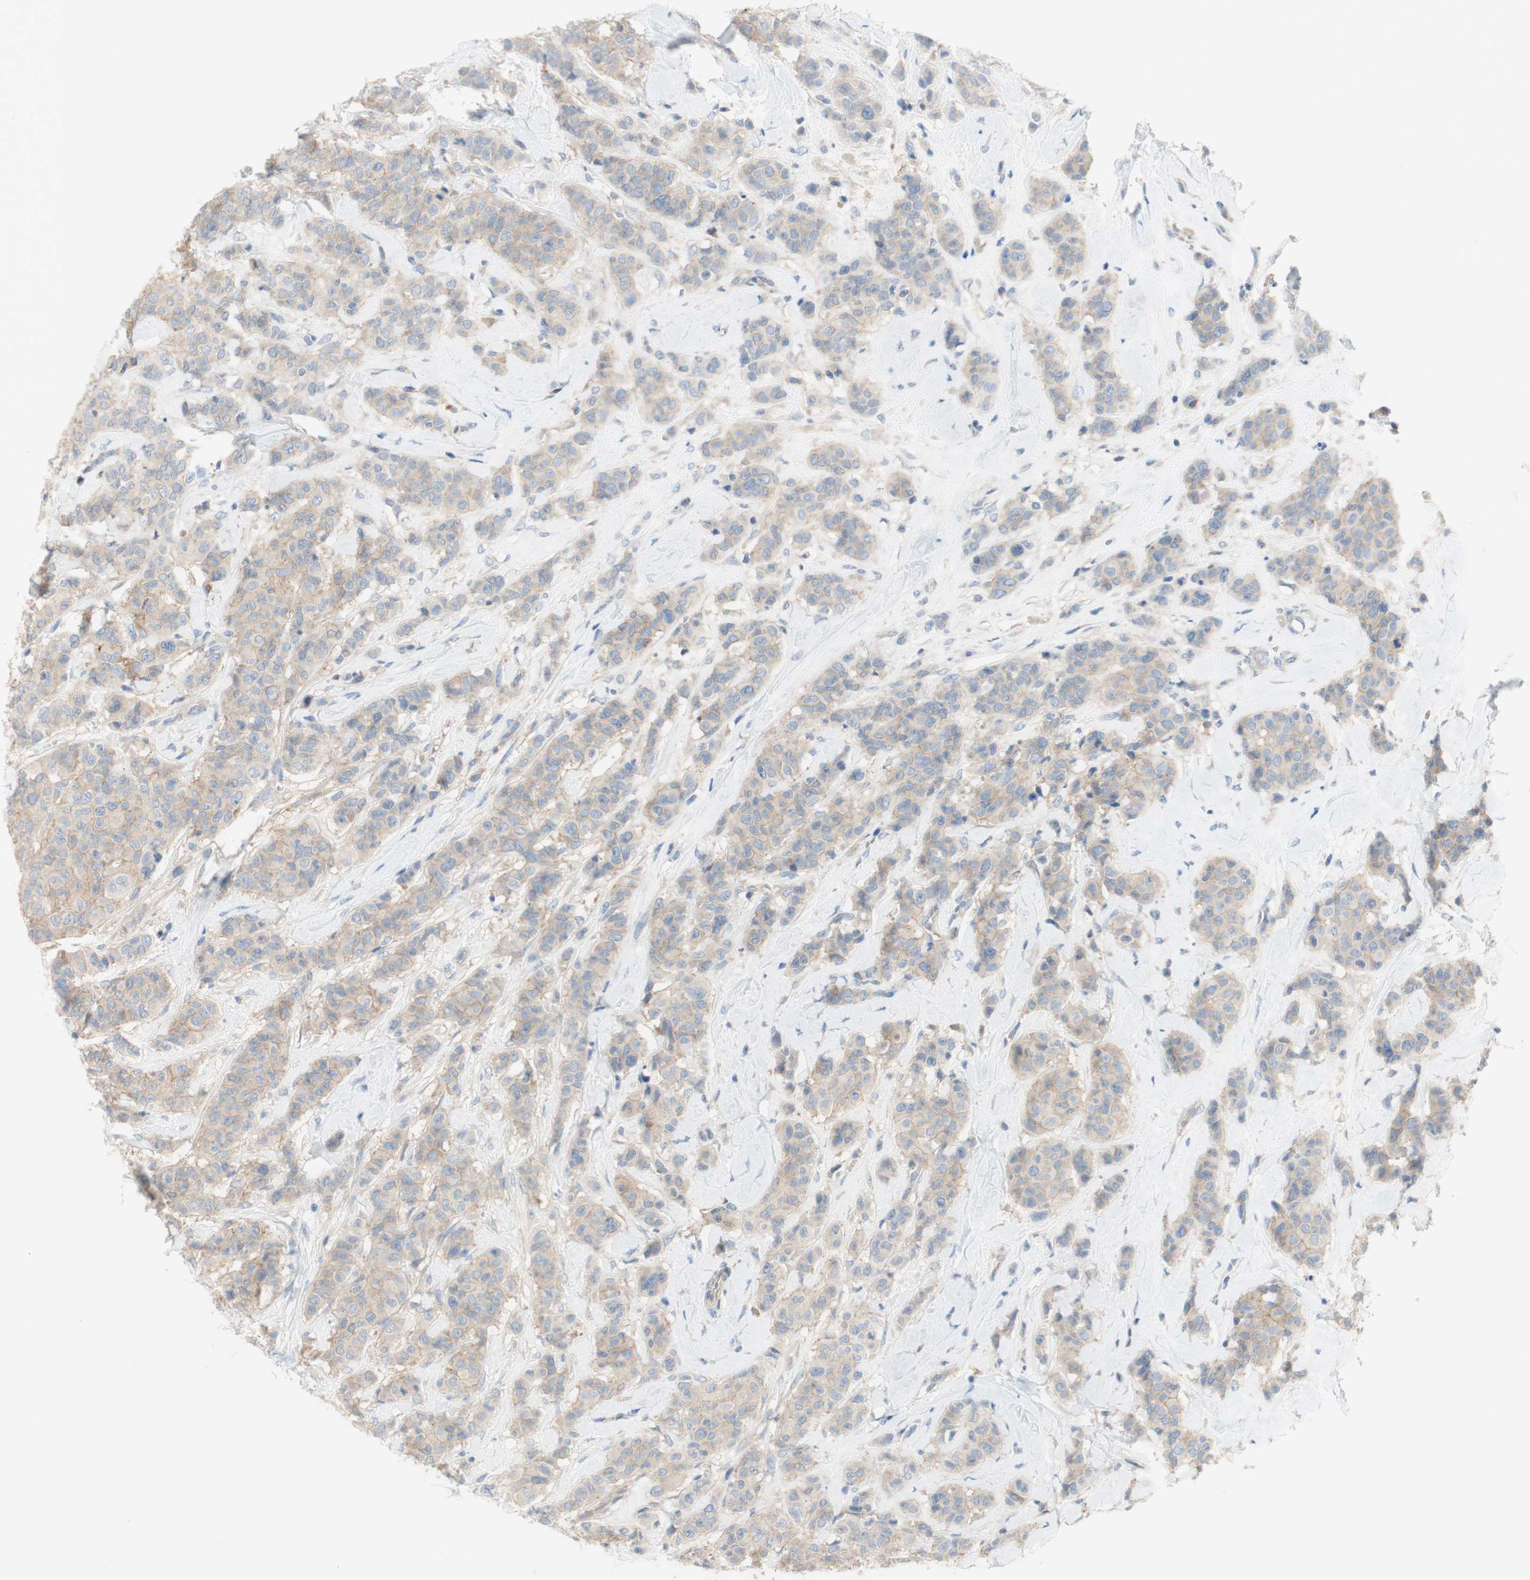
{"staining": {"intensity": "weak", "quantity": ">75%", "location": "cytoplasmic/membranous"}, "tissue": "breast cancer", "cell_type": "Tumor cells", "image_type": "cancer", "snomed": [{"axis": "morphology", "description": "Normal tissue, NOS"}, {"axis": "morphology", "description": "Duct carcinoma"}, {"axis": "topography", "description": "Breast"}], "caption": "IHC (DAB (3,3'-diaminobenzidine)) staining of breast cancer (infiltrating ductal carcinoma) exhibits weak cytoplasmic/membranous protein positivity in approximately >75% of tumor cells. The protein of interest is shown in brown color, while the nuclei are stained blue.", "gene": "ATP2B1", "patient": {"sex": "female", "age": 40}}